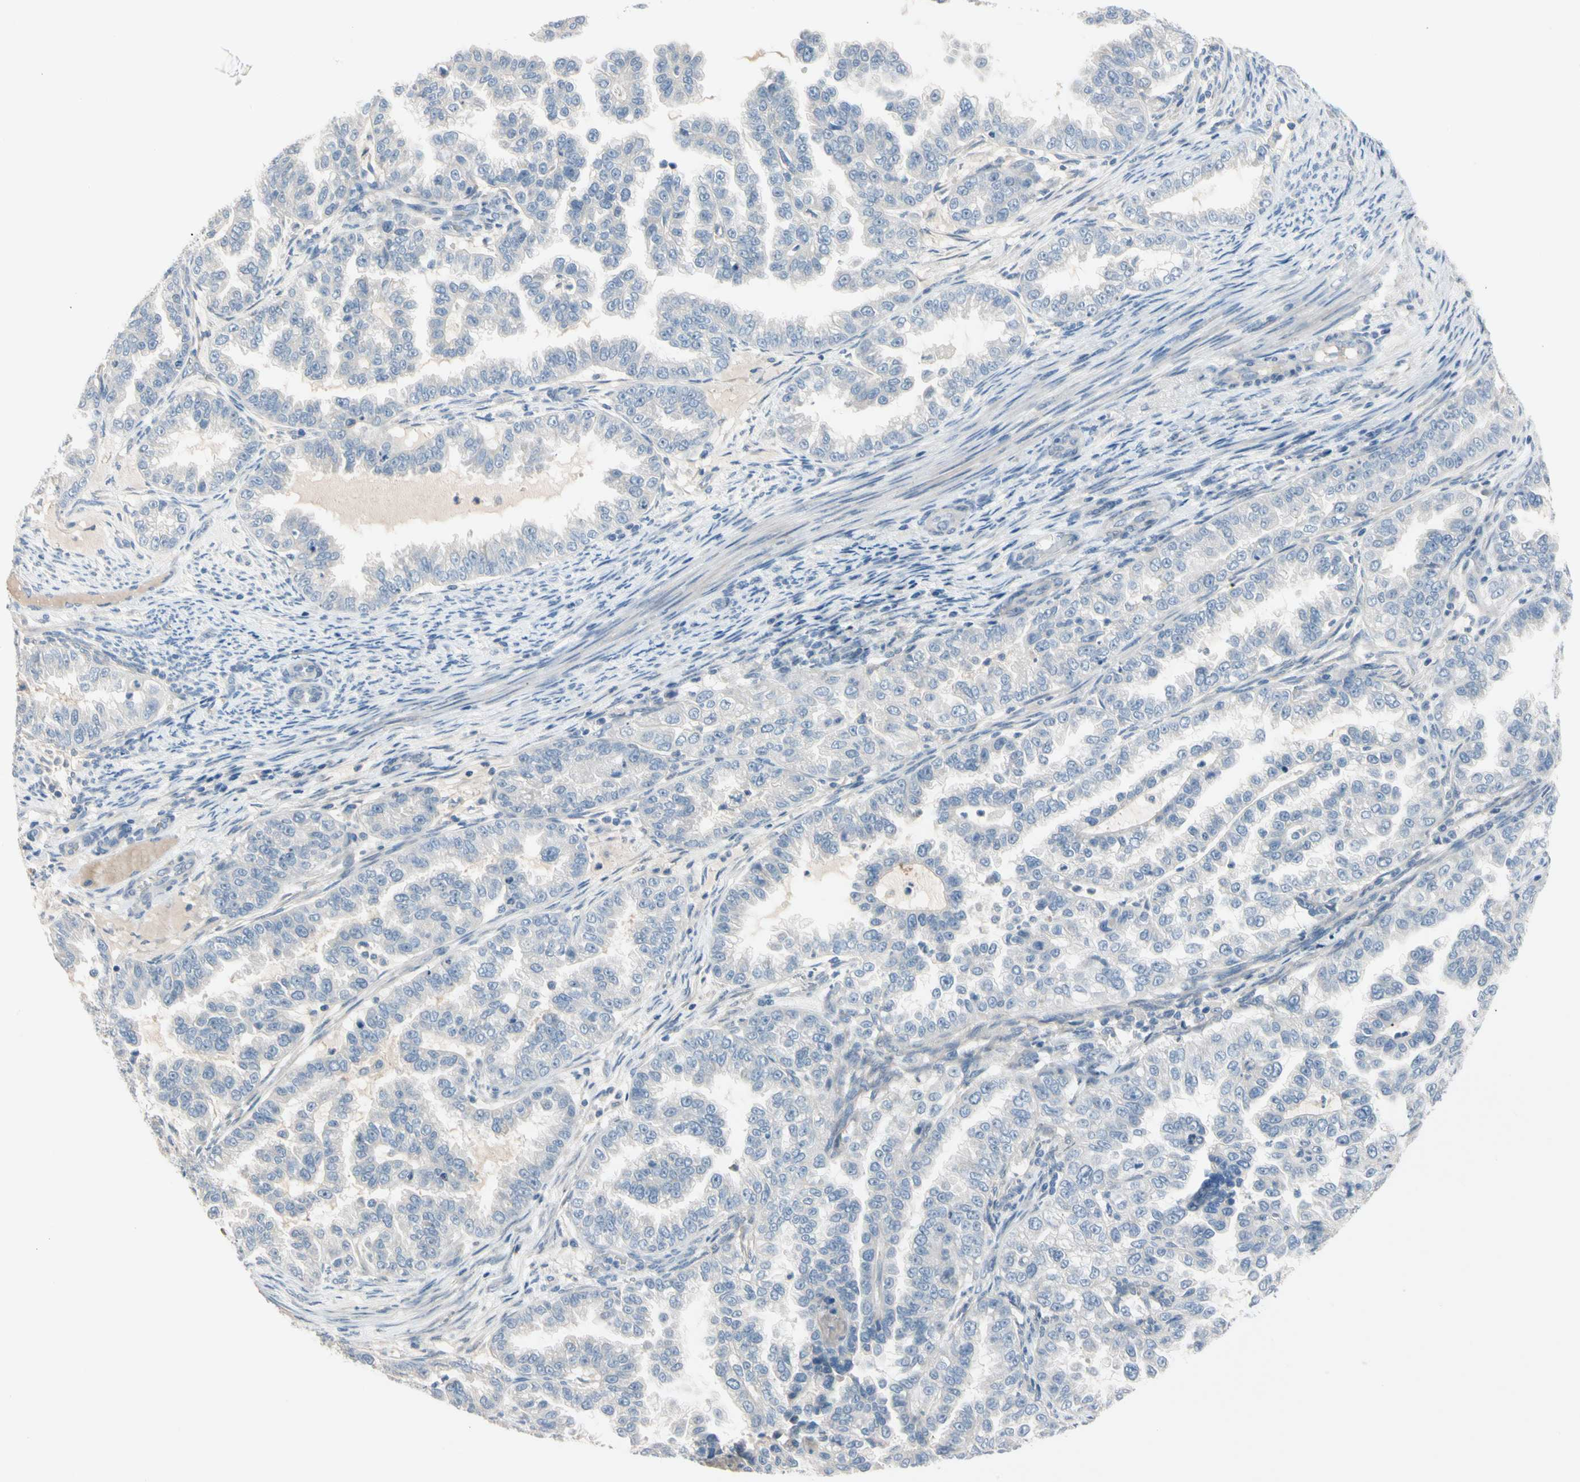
{"staining": {"intensity": "negative", "quantity": "none", "location": "none"}, "tissue": "endometrial cancer", "cell_type": "Tumor cells", "image_type": "cancer", "snomed": [{"axis": "morphology", "description": "Adenocarcinoma, NOS"}, {"axis": "topography", "description": "Endometrium"}], "caption": "Histopathology image shows no protein staining in tumor cells of adenocarcinoma (endometrial) tissue.", "gene": "MARK1", "patient": {"sex": "female", "age": 85}}